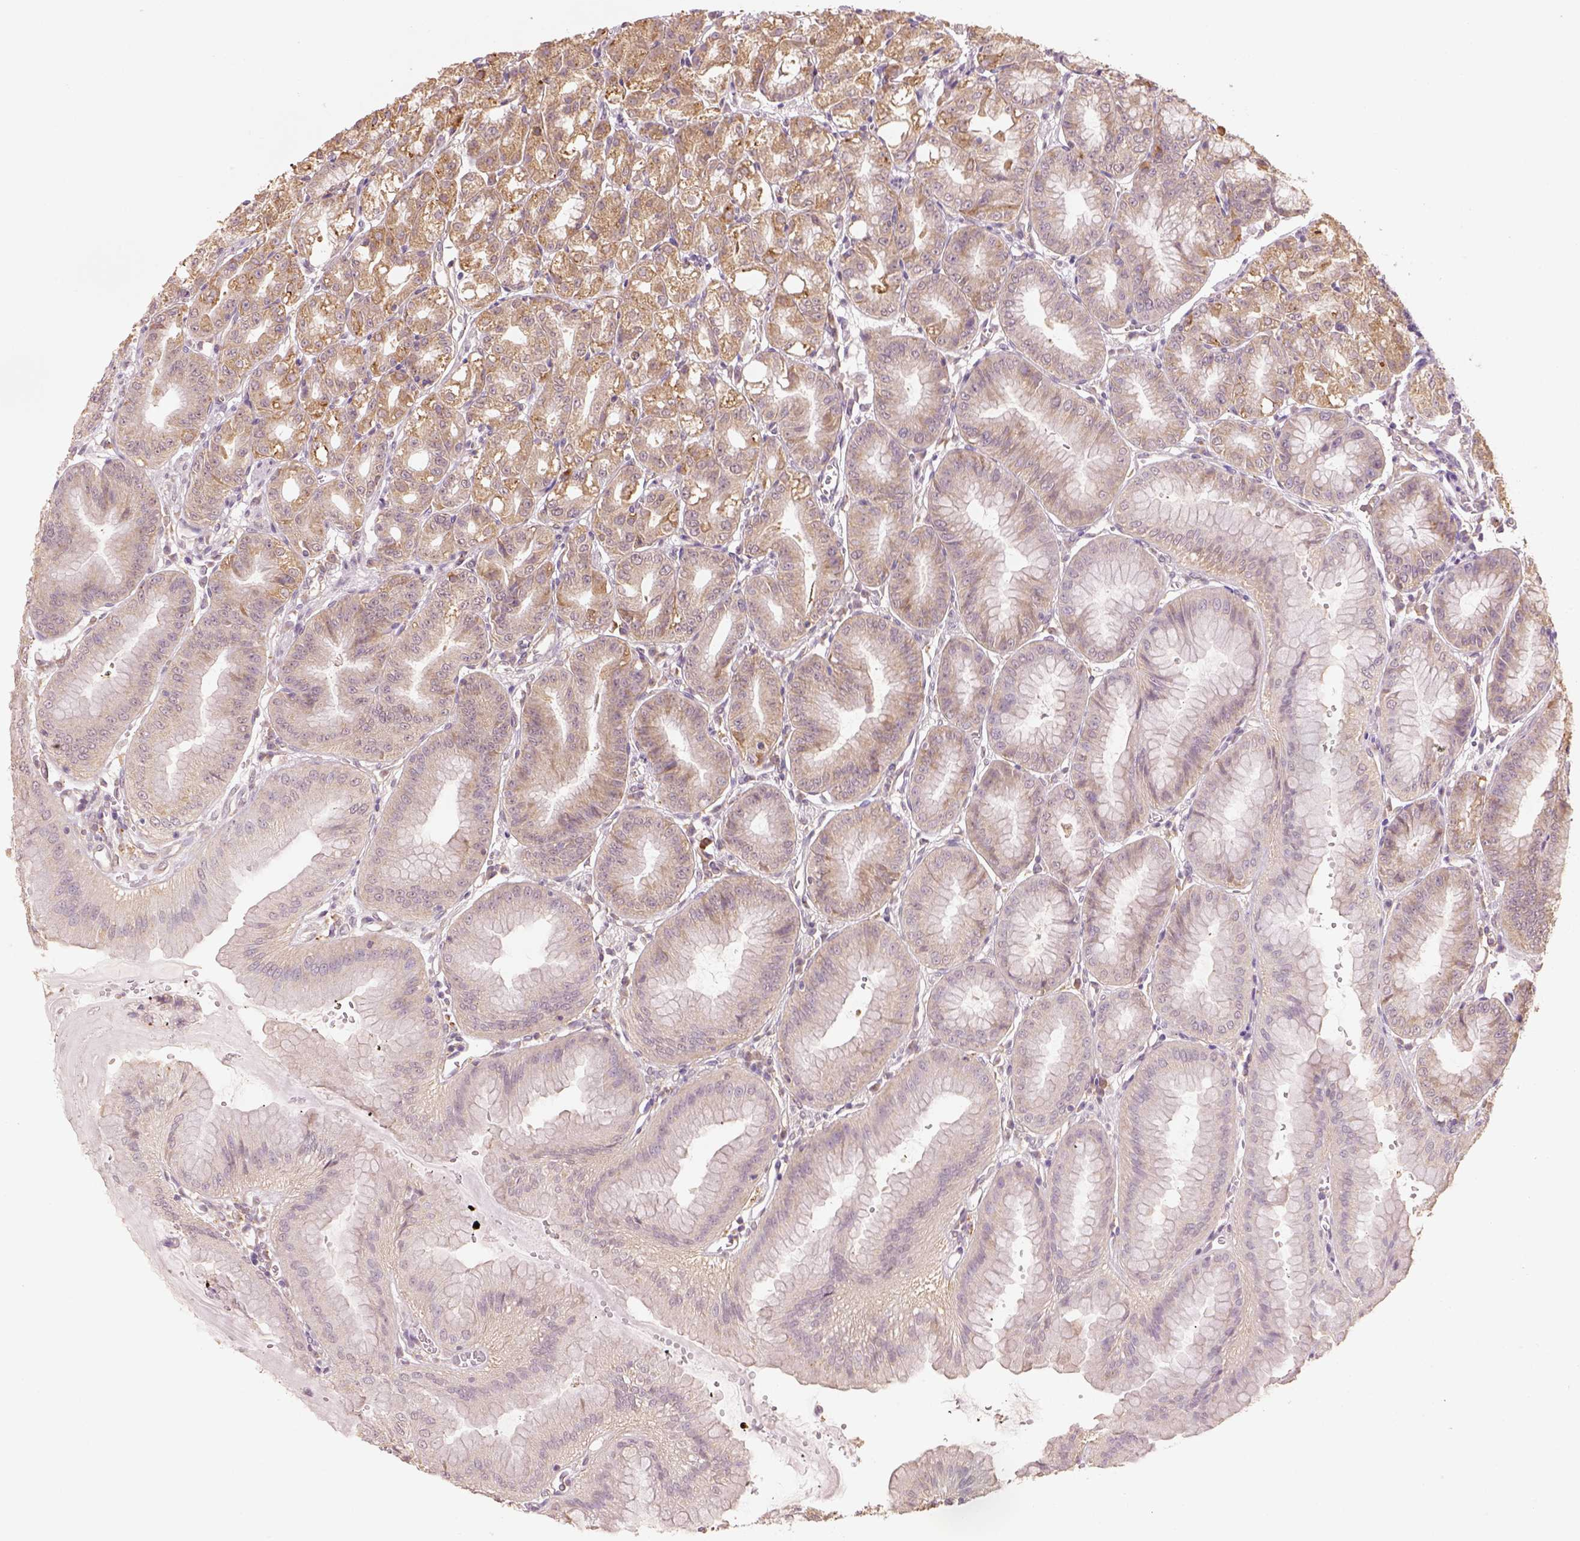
{"staining": {"intensity": "moderate", "quantity": ">75%", "location": "cytoplasmic/membranous"}, "tissue": "stomach", "cell_type": "Glandular cells", "image_type": "normal", "snomed": [{"axis": "morphology", "description": "Normal tissue, NOS"}, {"axis": "topography", "description": "Stomach, lower"}], "caption": "An IHC micrograph of benign tissue is shown. Protein staining in brown highlights moderate cytoplasmic/membranous positivity in stomach within glandular cells. (IHC, brightfield microscopy, high magnification).", "gene": "AP2B1", "patient": {"sex": "male", "age": 71}}